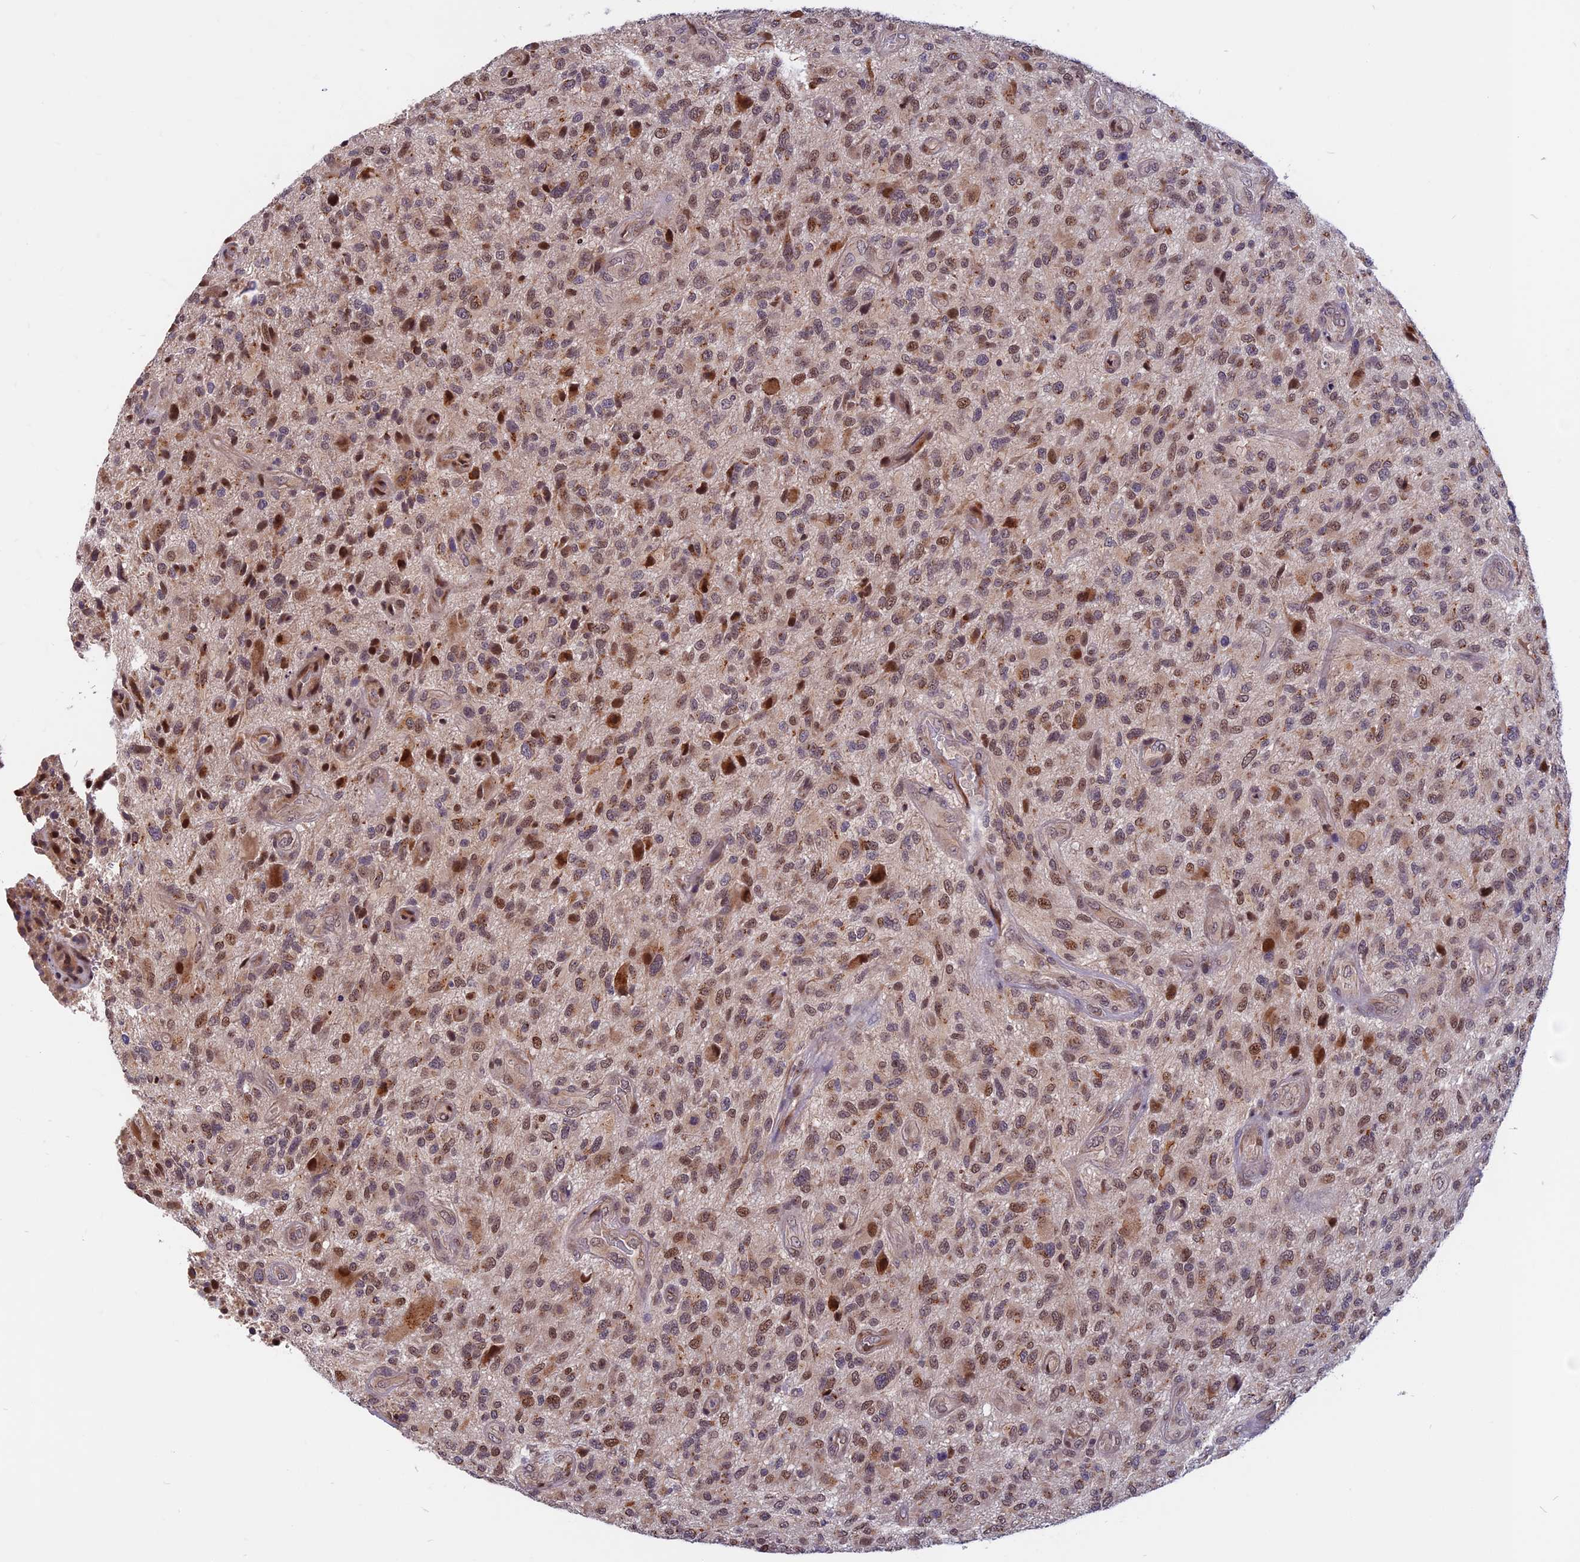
{"staining": {"intensity": "moderate", "quantity": ">75%", "location": "nuclear"}, "tissue": "glioma", "cell_type": "Tumor cells", "image_type": "cancer", "snomed": [{"axis": "morphology", "description": "Glioma, malignant, High grade"}, {"axis": "topography", "description": "Brain"}], "caption": "A brown stain shows moderate nuclear expression of a protein in high-grade glioma (malignant) tumor cells.", "gene": "CCDC113", "patient": {"sex": "male", "age": 47}}